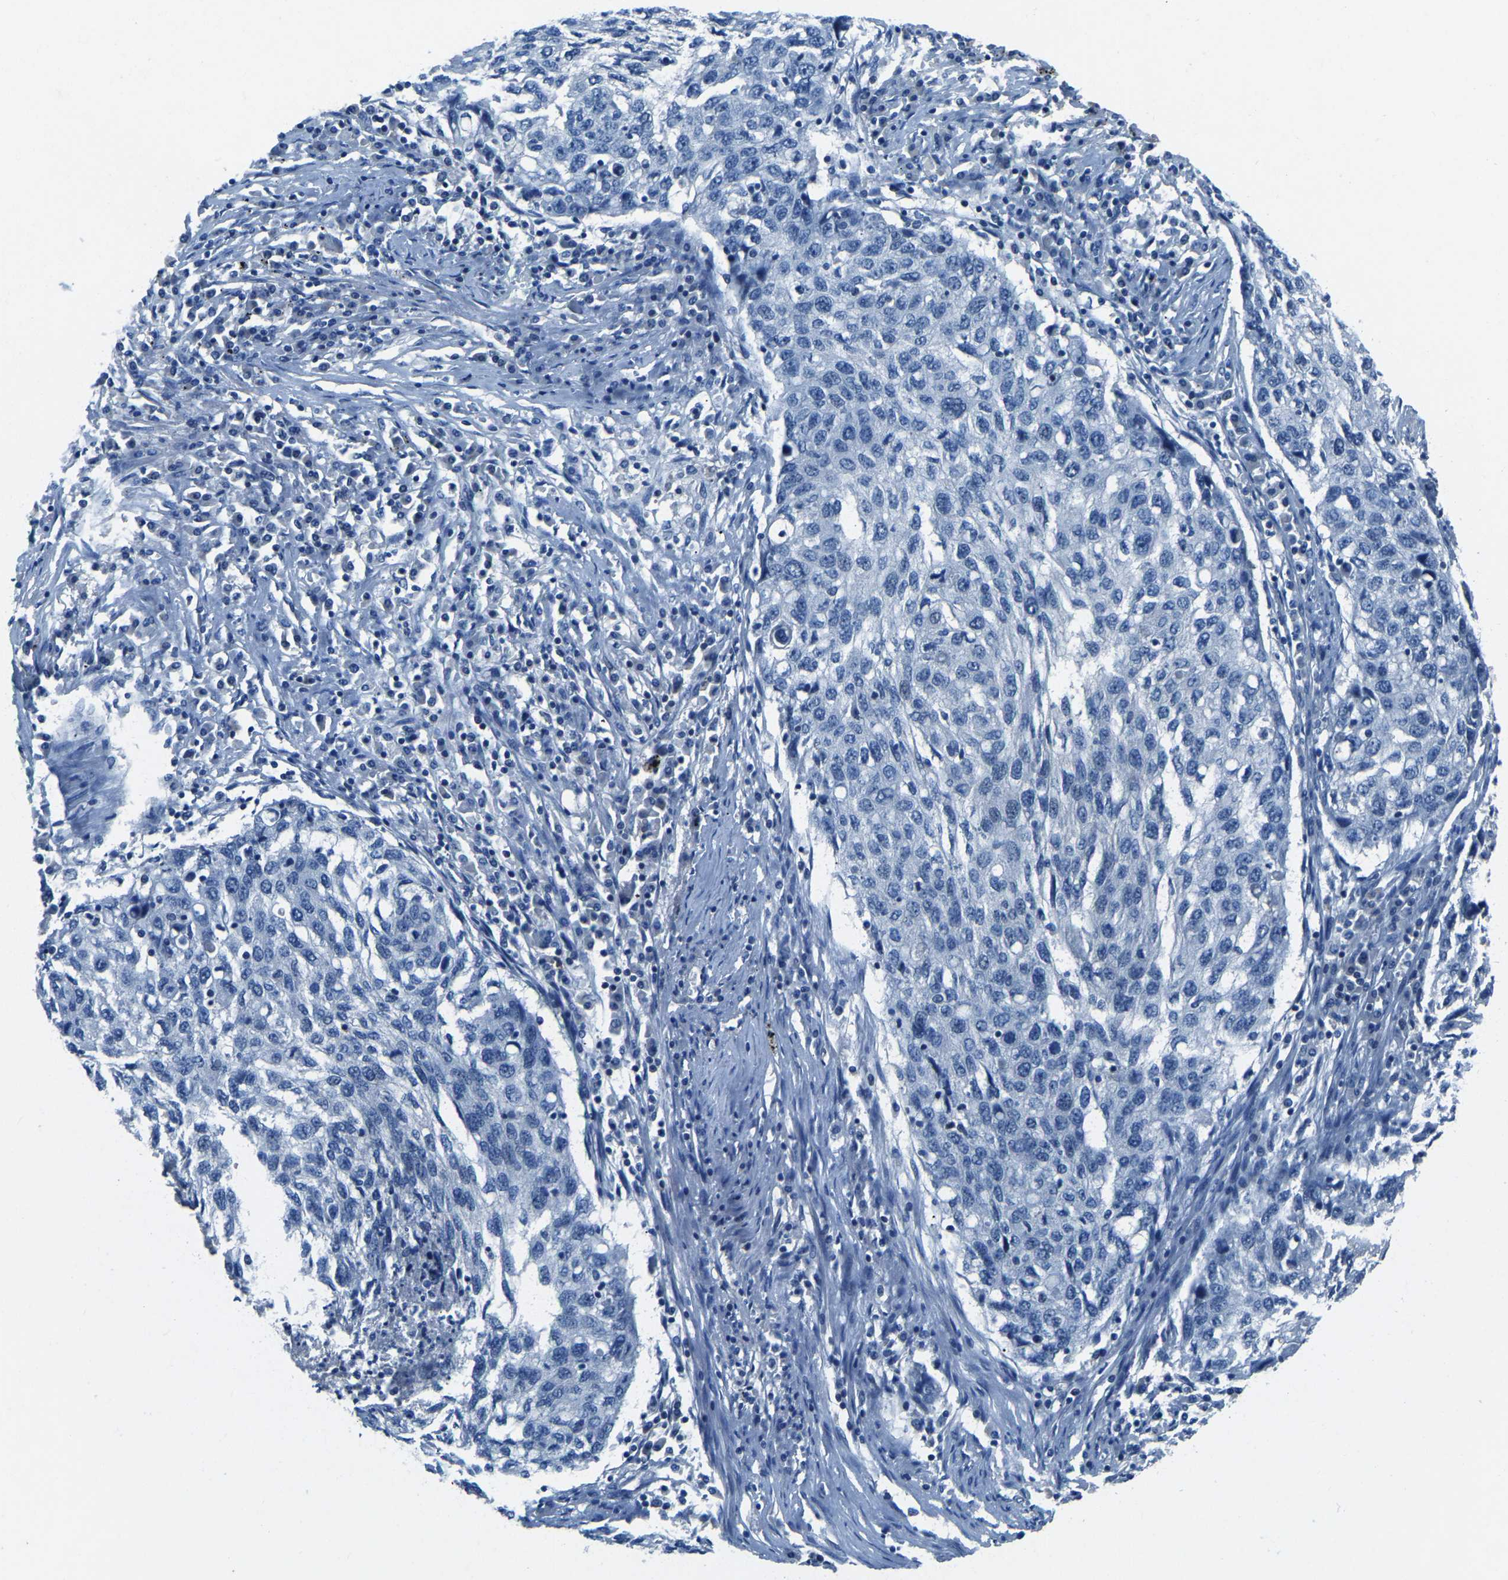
{"staining": {"intensity": "negative", "quantity": "none", "location": "none"}, "tissue": "lung cancer", "cell_type": "Tumor cells", "image_type": "cancer", "snomed": [{"axis": "morphology", "description": "Squamous cell carcinoma, NOS"}, {"axis": "topography", "description": "Lung"}], "caption": "Tumor cells show no significant protein expression in lung cancer.", "gene": "XIRP1", "patient": {"sex": "female", "age": 63}}